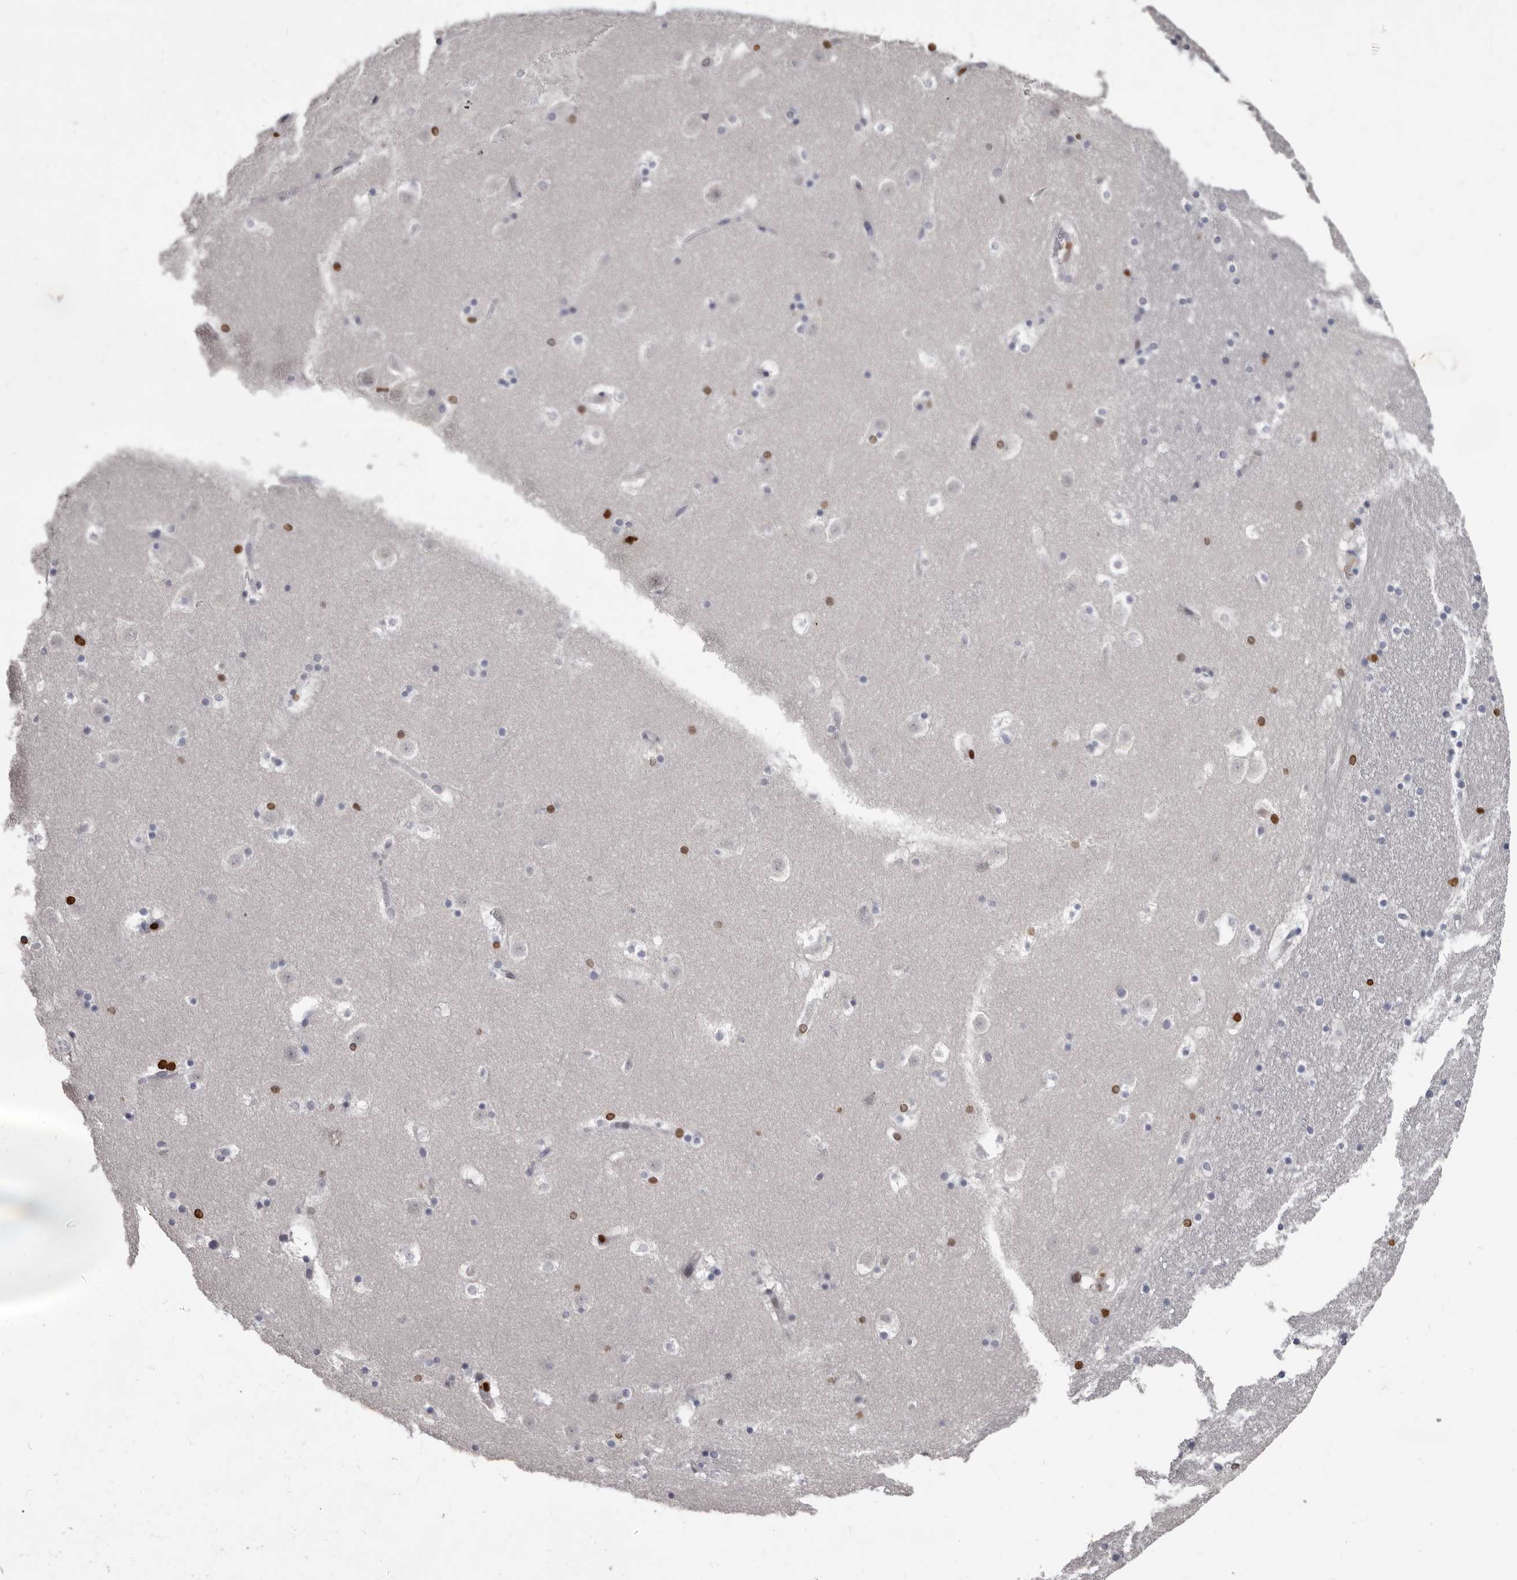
{"staining": {"intensity": "moderate", "quantity": "<25%", "location": "nuclear"}, "tissue": "caudate", "cell_type": "Glial cells", "image_type": "normal", "snomed": [{"axis": "morphology", "description": "Normal tissue, NOS"}, {"axis": "topography", "description": "Lateral ventricle wall"}], "caption": "This histopathology image reveals immunohistochemistry staining of unremarkable caudate, with low moderate nuclear staining in approximately <25% of glial cells.", "gene": "AHR", "patient": {"sex": "male", "age": 45}}